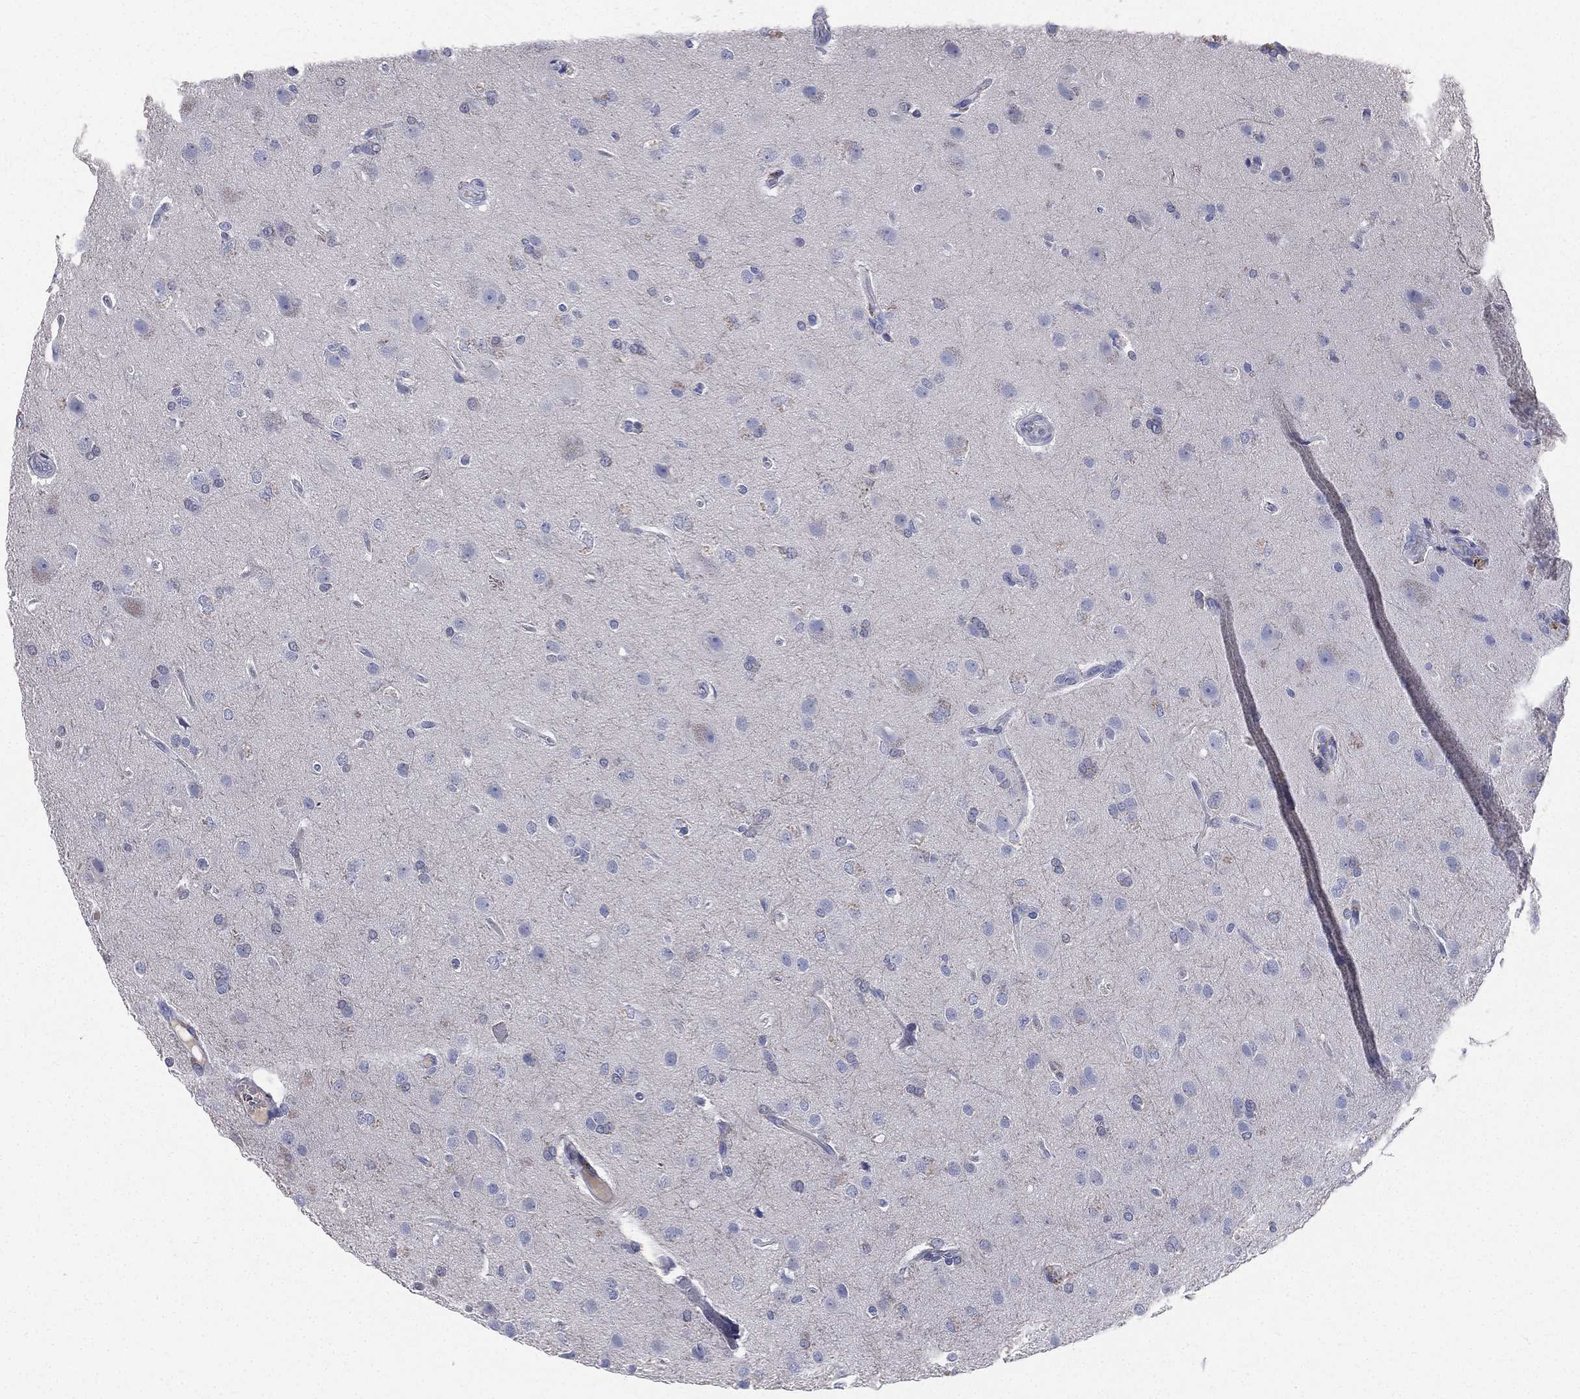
{"staining": {"intensity": "negative", "quantity": "none", "location": "none"}, "tissue": "glioma", "cell_type": "Tumor cells", "image_type": "cancer", "snomed": [{"axis": "morphology", "description": "Glioma, malignant, High grade"}, {"axis": "topography", "description": "Brain"}], "caption": "High magnification brightfield microscopy of glioma stained with DAB (3,3'-diaminobenzidine) (brown) and counterstained with hematoxylin (blue): tumor cells show no significant expression.", "gene": "CD3D", "patient": {"sex": "male", "age": 68}}